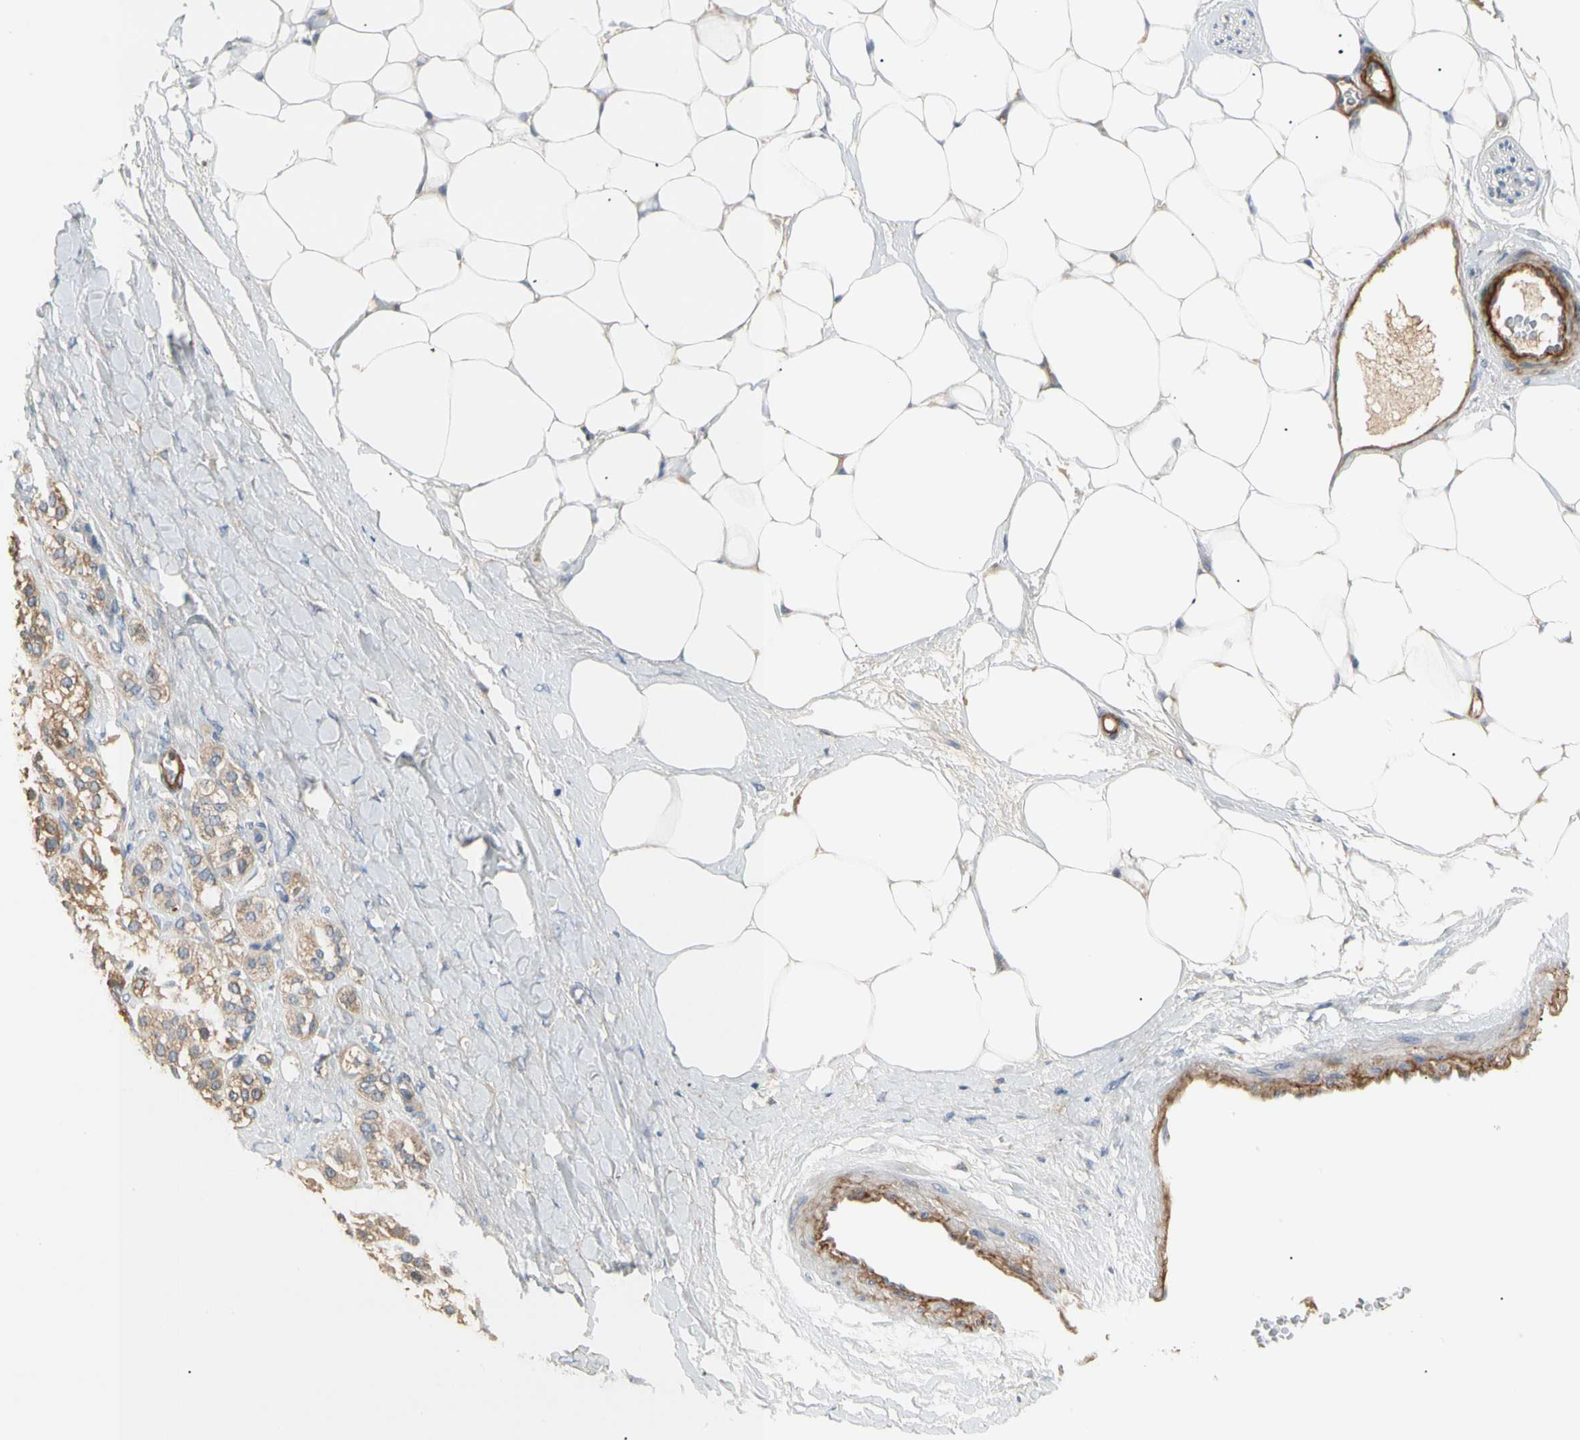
{"staining": {"intensity": "weak", "quantity": "<25%", "location": "cytoplasmic/membranous"}, "tissue": "adrenal gland", "cell_type": "Glandular cells", "image_type": "normal", "snomed": [{"axis": "morphology", "description": "Normal tissue, NOS"}, {"axis": "topography", "description": "Adrenal gland"}], "caption": "Immunohistochemistry image of normal adrenal gland: human adrenal gland stained with DAB demonstrates no significant protein staining in glandular cells.", "gene": "TNFRSF18", "patient": {"sex": "male", "age": 57}}